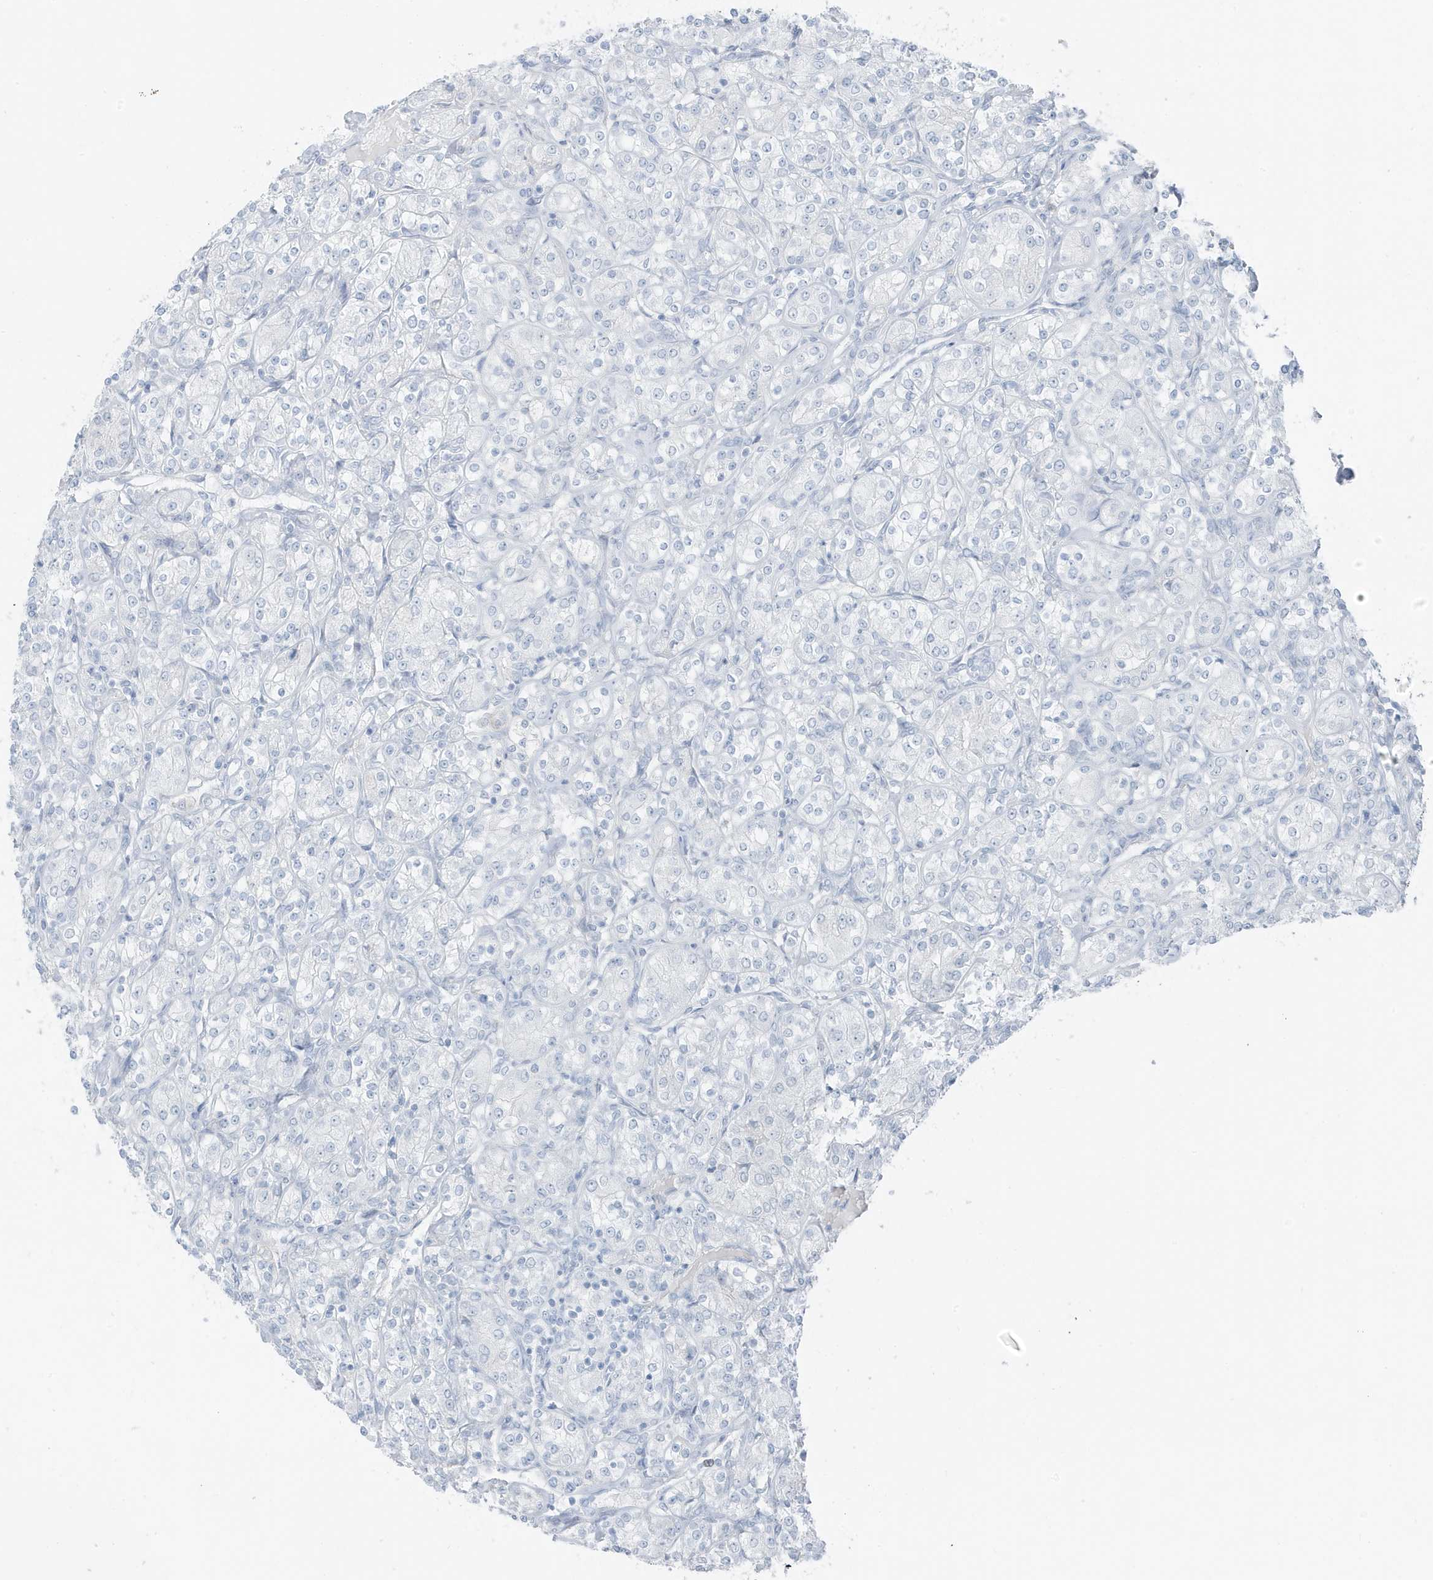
{"staining": {"intensity": "negative", "quantity": "none", "location": "none"}, "tissue": "renal cancer", "cell_type": "Tumor cells", "image_type": "cancer", "snomed": [{"axis": "morphology", "description": "Adenocarcinoma, NOS"}, {"axis": "topography", "description": "Kidney"}], "caption": "Immunohistochemistry histopathology image of human renal cancer (adenocarcinoma) stained for a protein (brown), which exhibits no expression in tumor cells.", "gene": "ZFP64", "patient": {"sex": "male", "age": 77}}